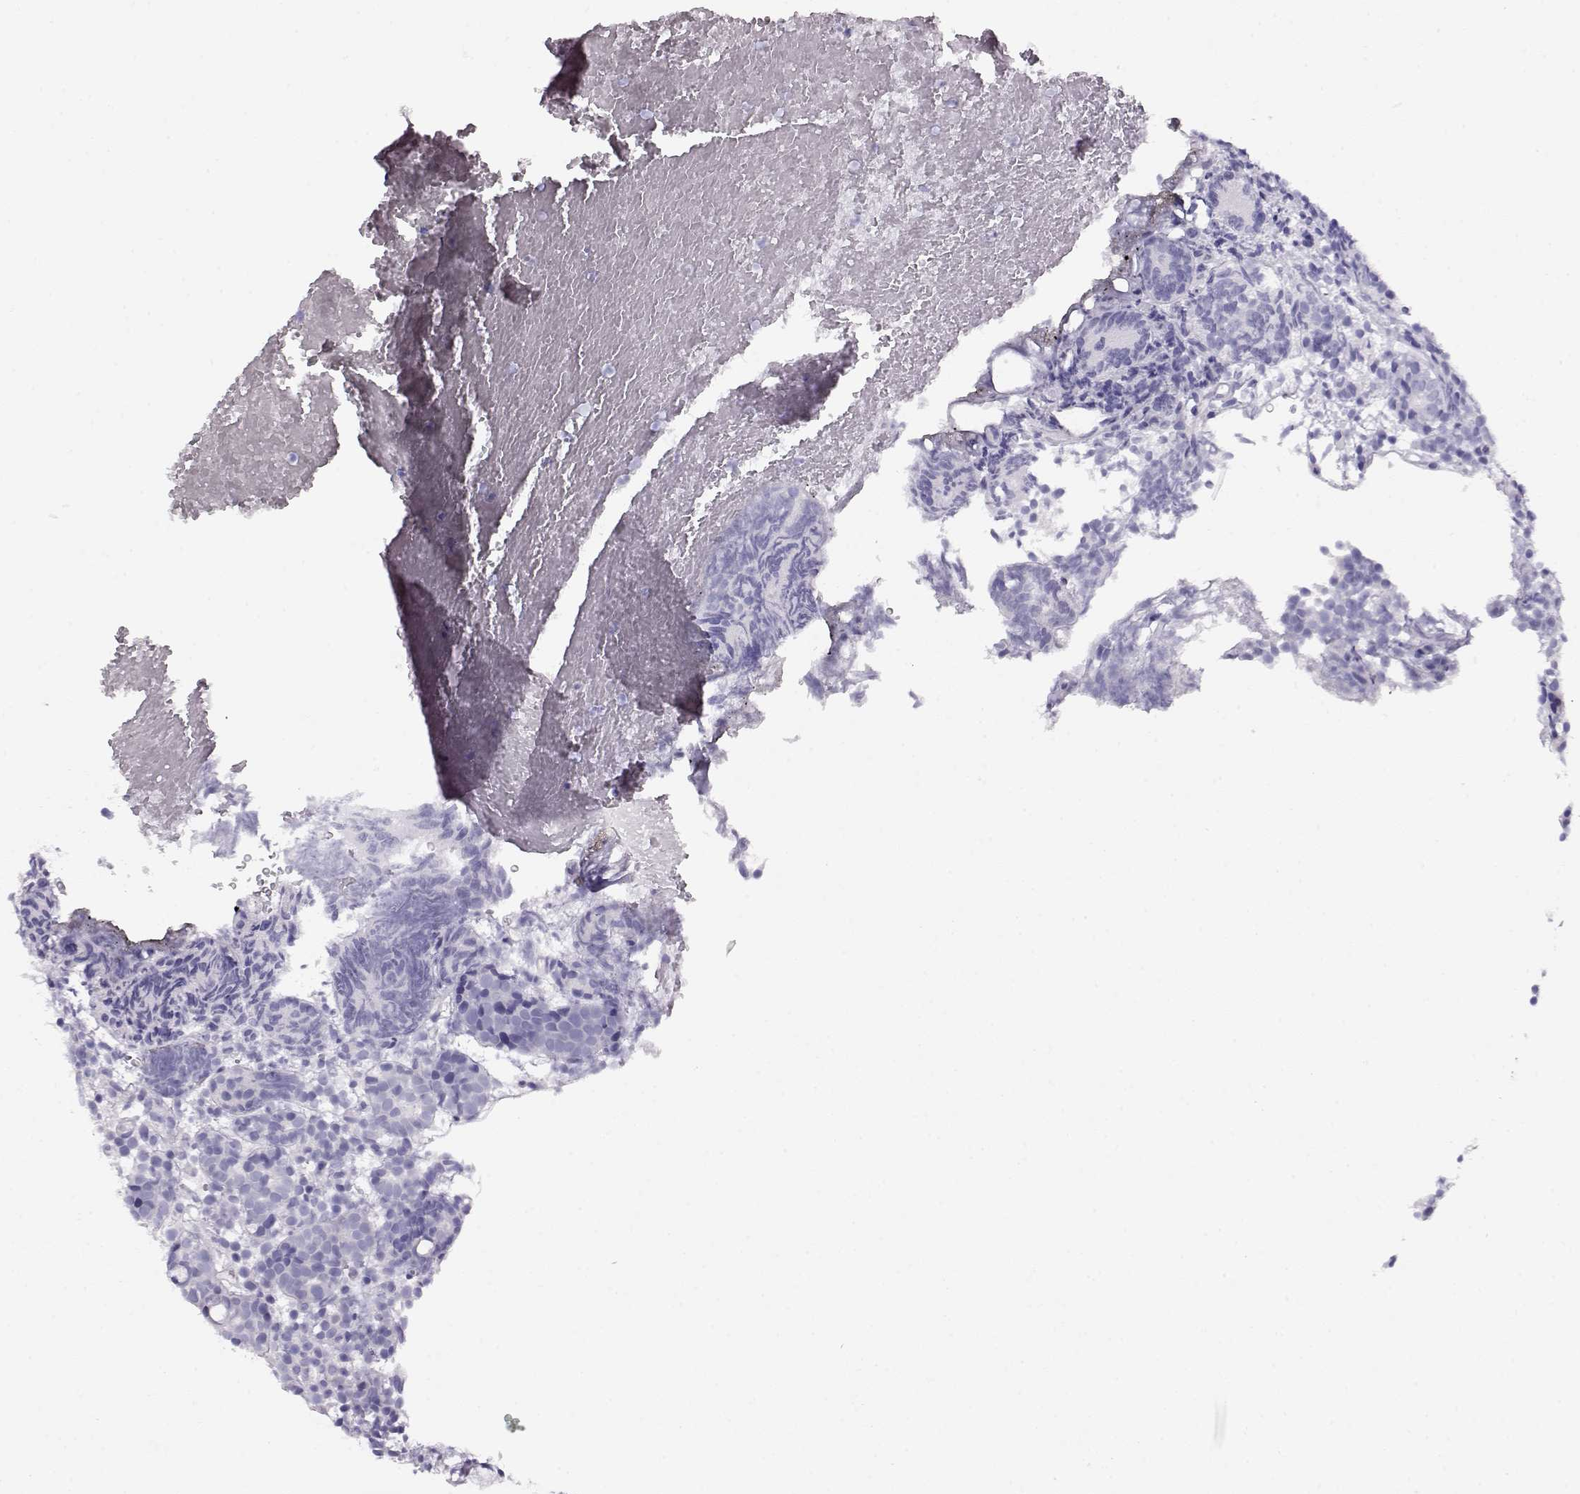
{"staining": {"intensity": "negative", "quantity": "none", "location": "none"}, "tissue": "prostate cancer", "cell_type": "Tumor cells", "image_type": "cancer", "snomed": [{"axis": "morphology", "description": "Adenocarcinoma, High grade"}, {"axis": "topography", "description": "Prostate"}], "caption": "Immunohistochemistry (IHC) of high-grade adenocarcinoma (prostate) demonstrates no expression in tumor cells.", "gene": "ACTN2", "patient": {"sex": "male", "age": 53}}